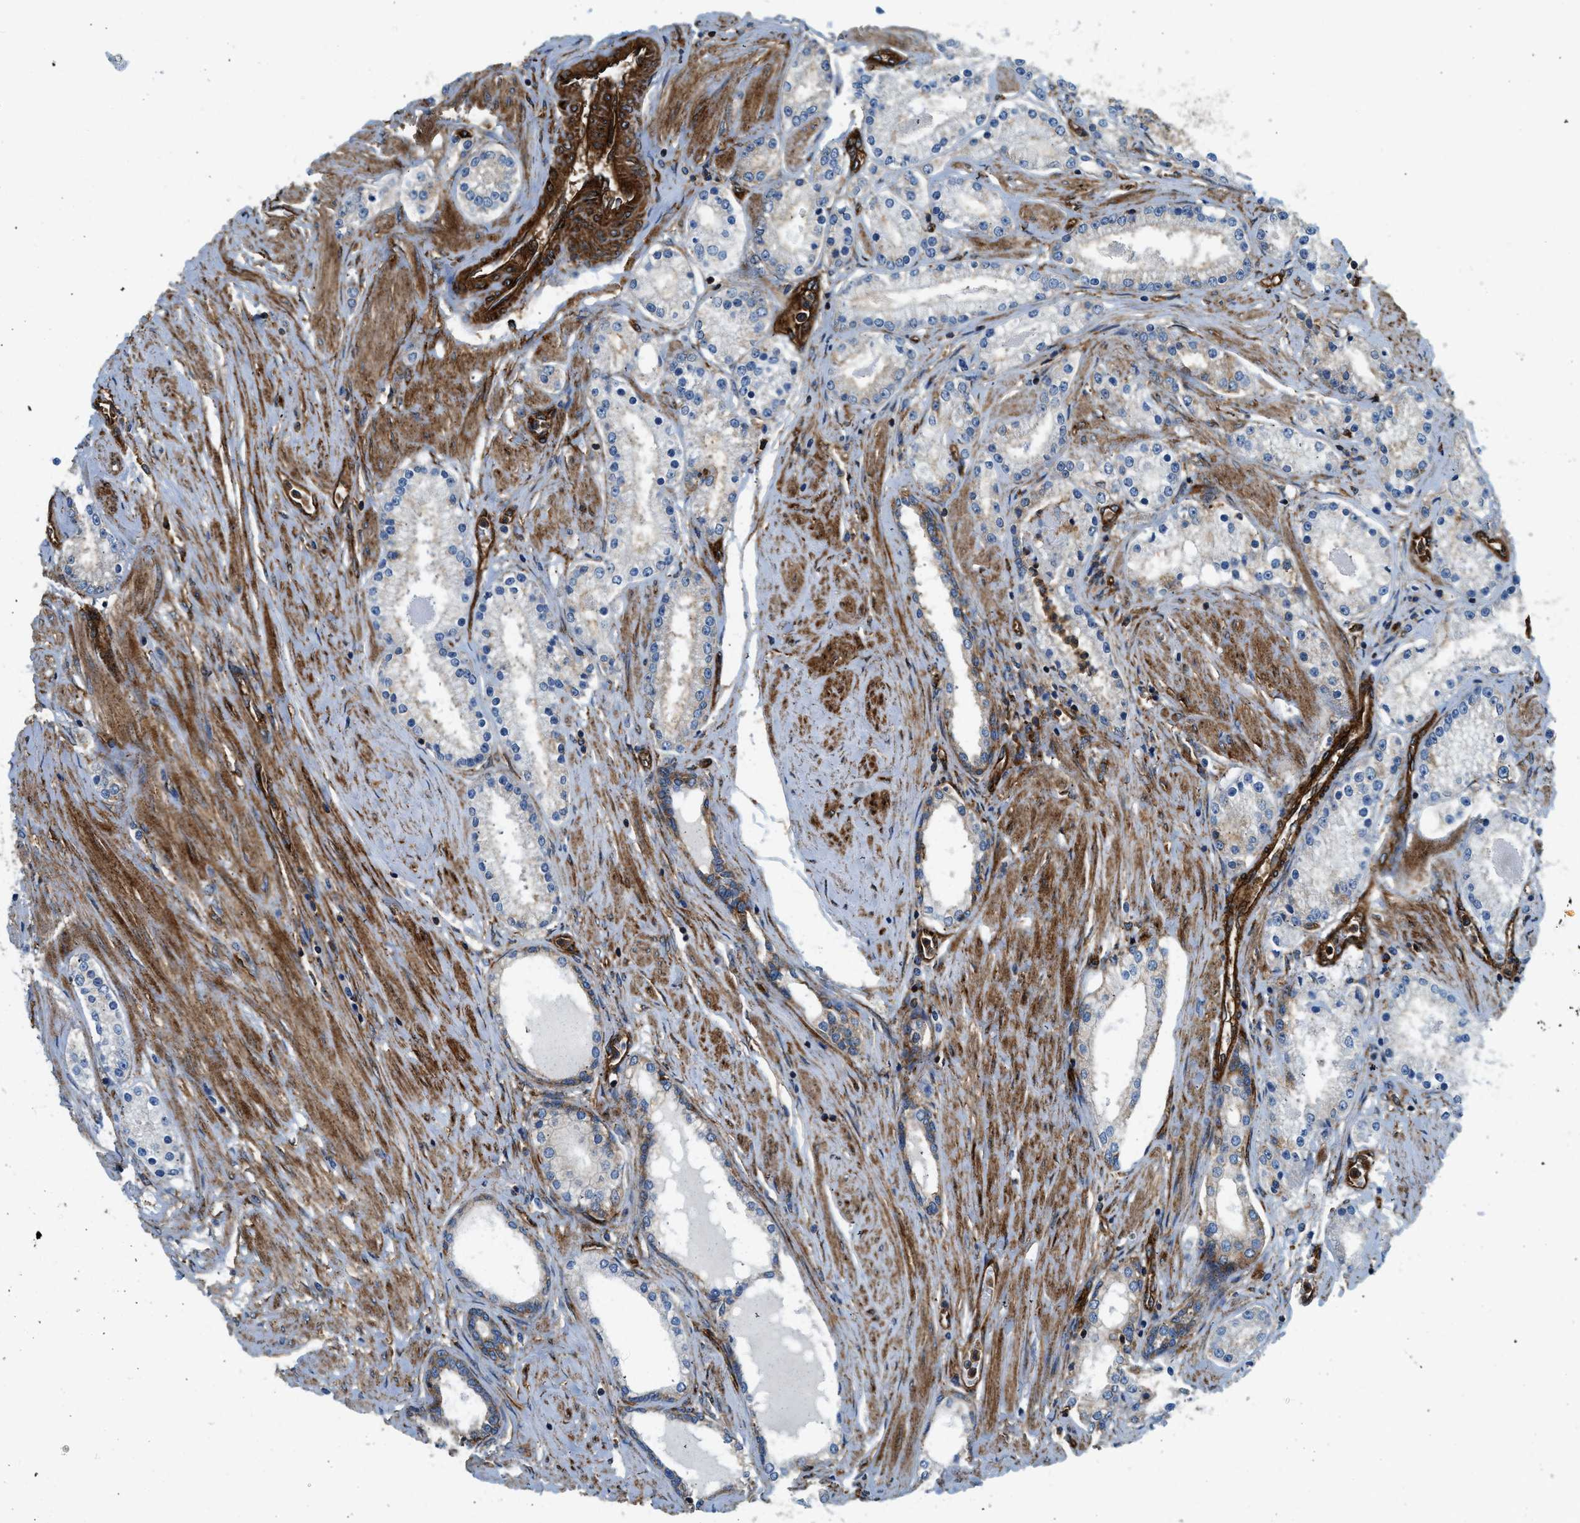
{"staining": {"intensity": "weak", "quantity": "<25%", "location": "cytoplasmic/membranous"}, "tissue": "prostate cancer", "cell_type": "Tumor cells", "image_type": "cancer", "snomed": [{"axis": "morphology", "description": "Adenocarcinoma, Low grade"}, {"axis": "topography", "description": "Prostate"}], "caption": "Immunohistochemical staining of prostate cancer (adenocarcinoma (low-grade)) displays no significant staining in tumor cells. The staining is performed using DAB (3,3'-diaminobenzidine) brown chromogen with nuclei counter-stained in using hematoxylin.", "gene": "HIP1", "patient": {"sex": "male", "age": 63}}